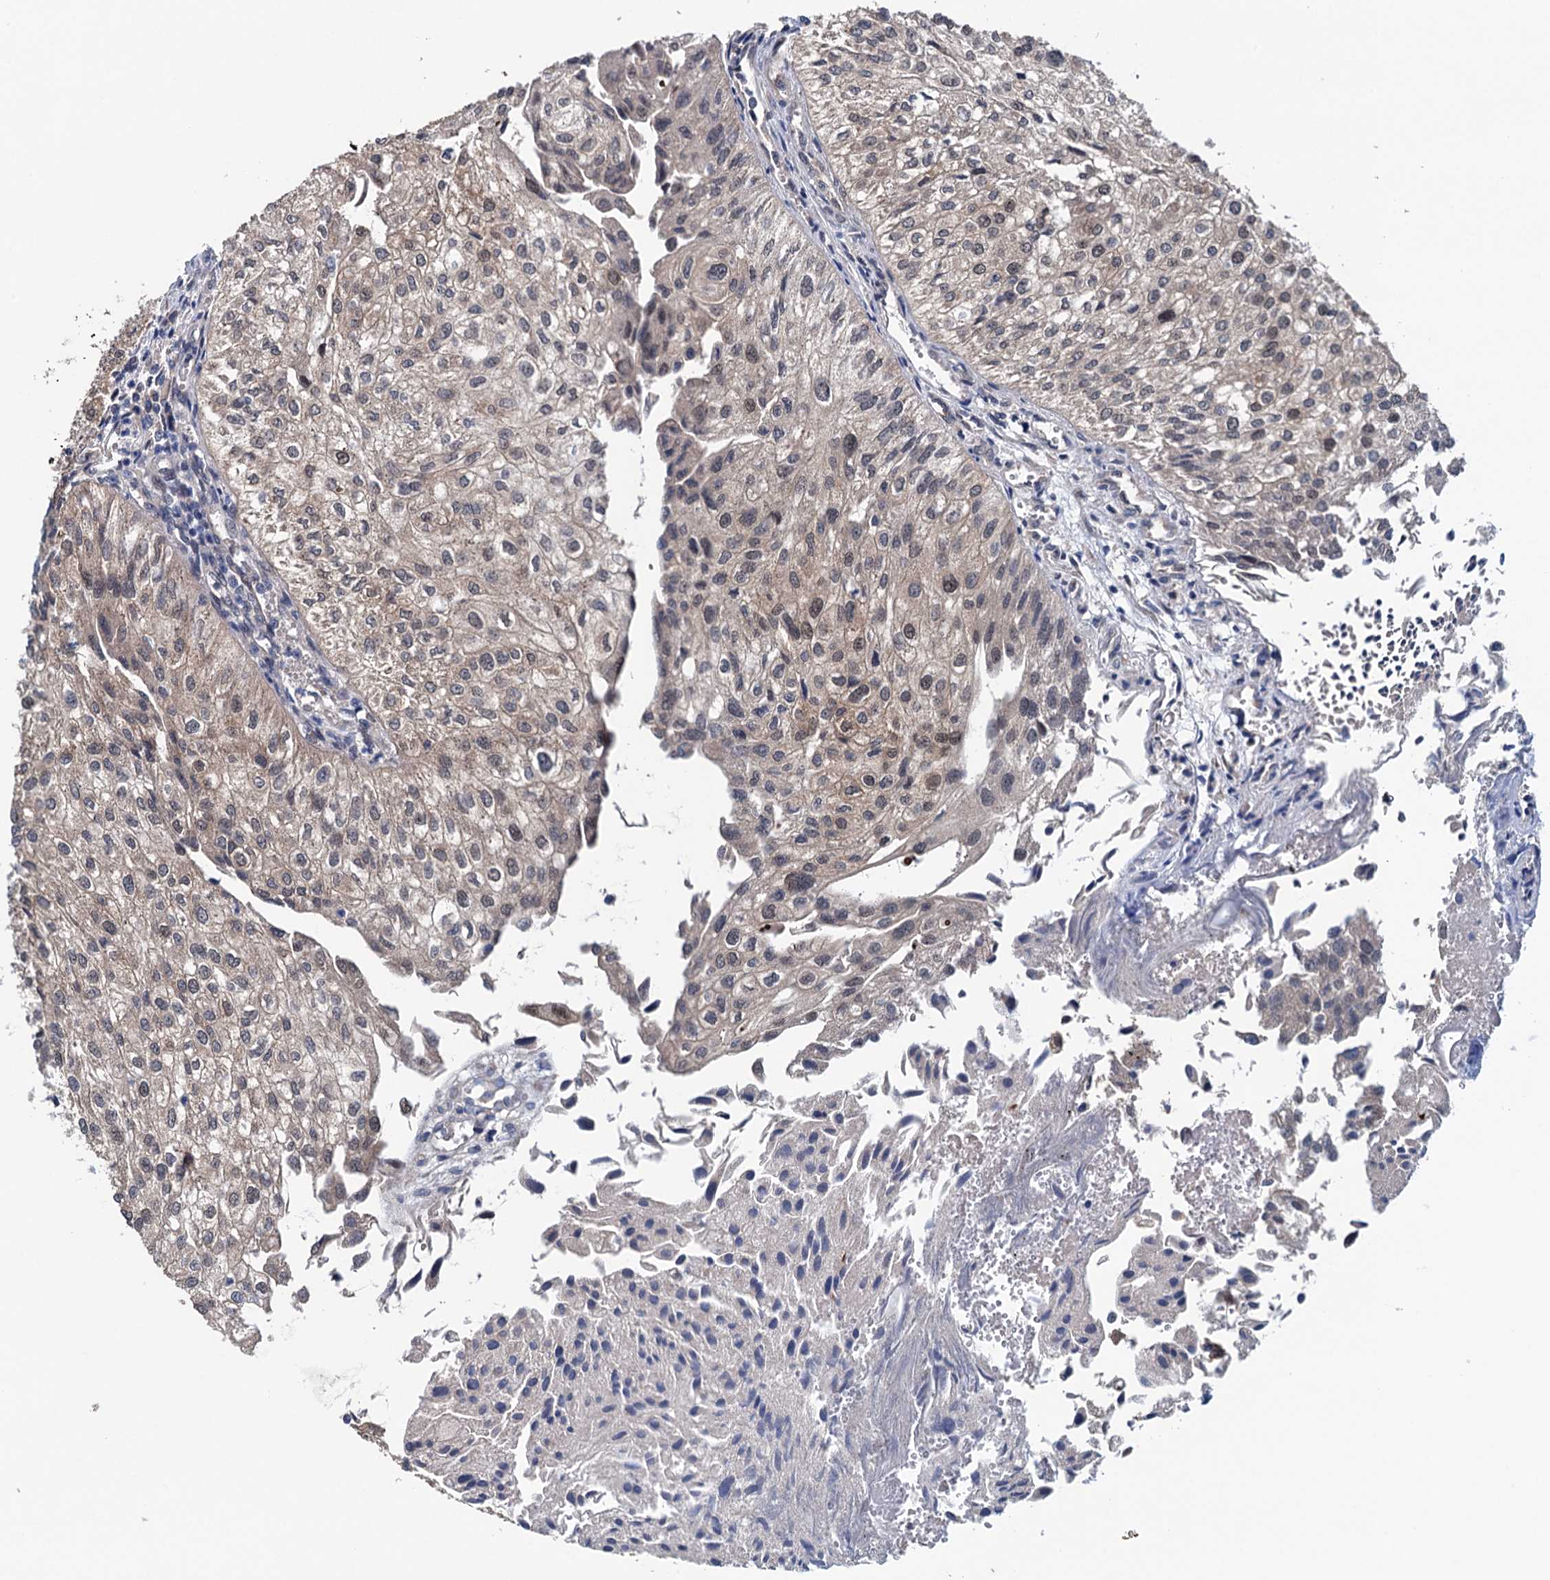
{"staining": {"intensity": "weak", "quantity": "25%-75%", "location": "cytoplasmic/membranous,nuclear"}, "tissue": "urothelial cancer", "cell_type": "Tumor cells", "image_type": "cancer", "snomed": [{"axis": "morphology", "description": "Urothelial carcinoma, Low grade"}, {"axis": "topography", "description": "Urinary bladder"}], "caption": "This is a histology image of IHC staining of urothelial cancer, which shows weak staining in the cytoplasmic/membranous and nuclear of tumor cells.", "gene": "EYA4", "patient": {"sex": "female", "age": 89}}